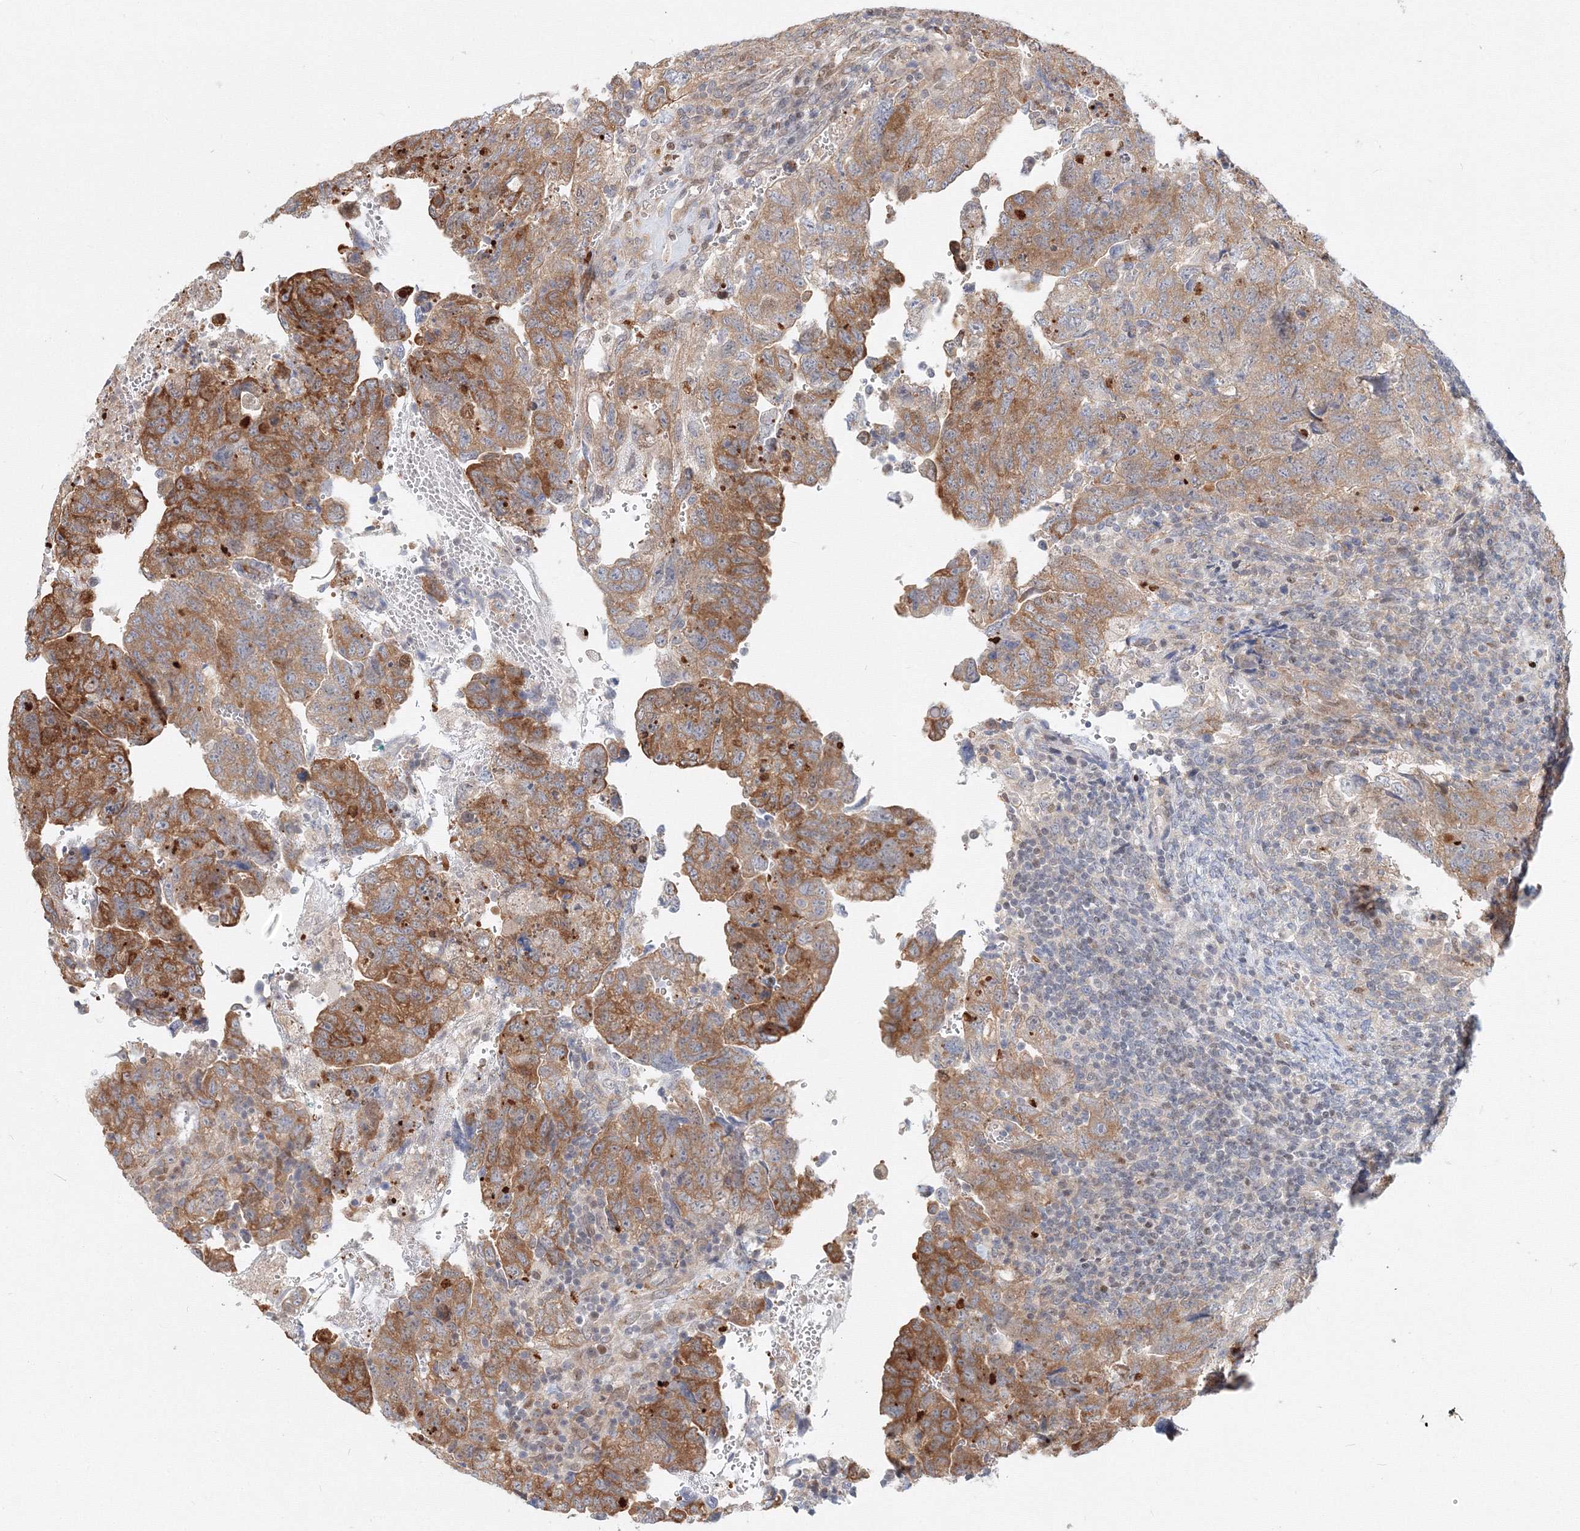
{"staining": {"intensity": "moderate", "quantity": "25%-75%", "location": "cytoplasmic/membranous"}, "tissue": "testis cancer", "cell_type": "Tumor cells", "image_type": "cancer", "snomed": [{"axis": "morphology", "description": "Carcinoma, Embryonal, NOS"}, {"axis": "topography", "description": "Testis"}], "caption": "Immunohistochemical staining of human testis cancer (embryonal carcinoma) shows moderate cytoplasmic/membranous protein staining in about 25%-75% of tumor cells.", "gene": "ARHGAP21", "patient": {"sex": "male", "age": 36}}